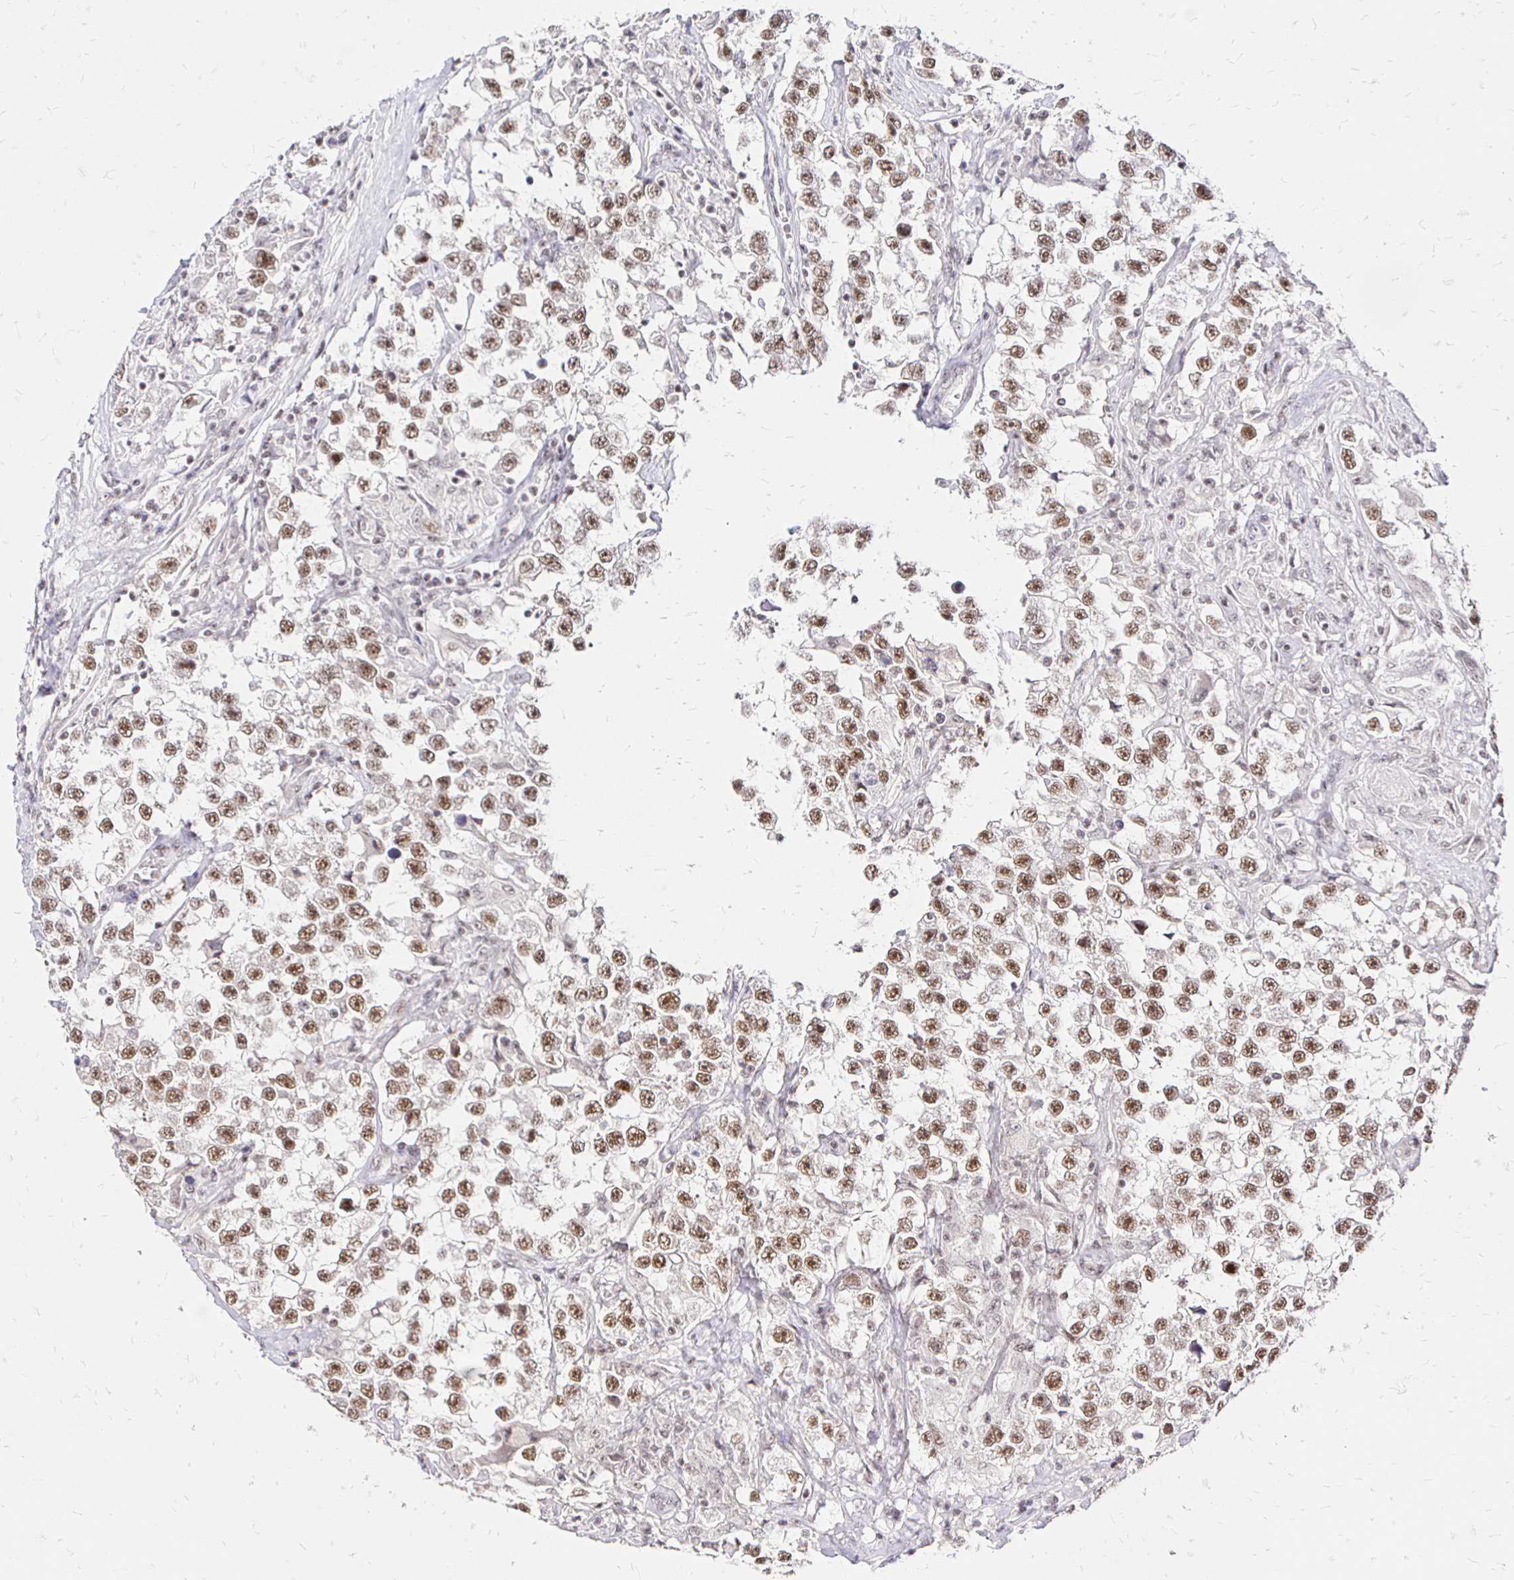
{"staining": {"intensity": "moderate", "quantity": ">75%", "location": "nuclear"}, "tissue": "testis cancer", "cell_type": "Tumor cells", "image_type": "cancer", "snomed": [{"axis": "morphology", "description": "Seminoma, NOS"}, {"axis": "topography", "description": "Testis"}], "caption": "The immunohistochemical stain highlights moderate nuclear expression in tumor cells of testis cancer (seminoma) tissue. (DAB (3,3'-diaminobenzidine) IHC with brightfield microscopy, high magnification).", "gene": "SIN3A", "patient": {"sex": "male", "age": 46}}